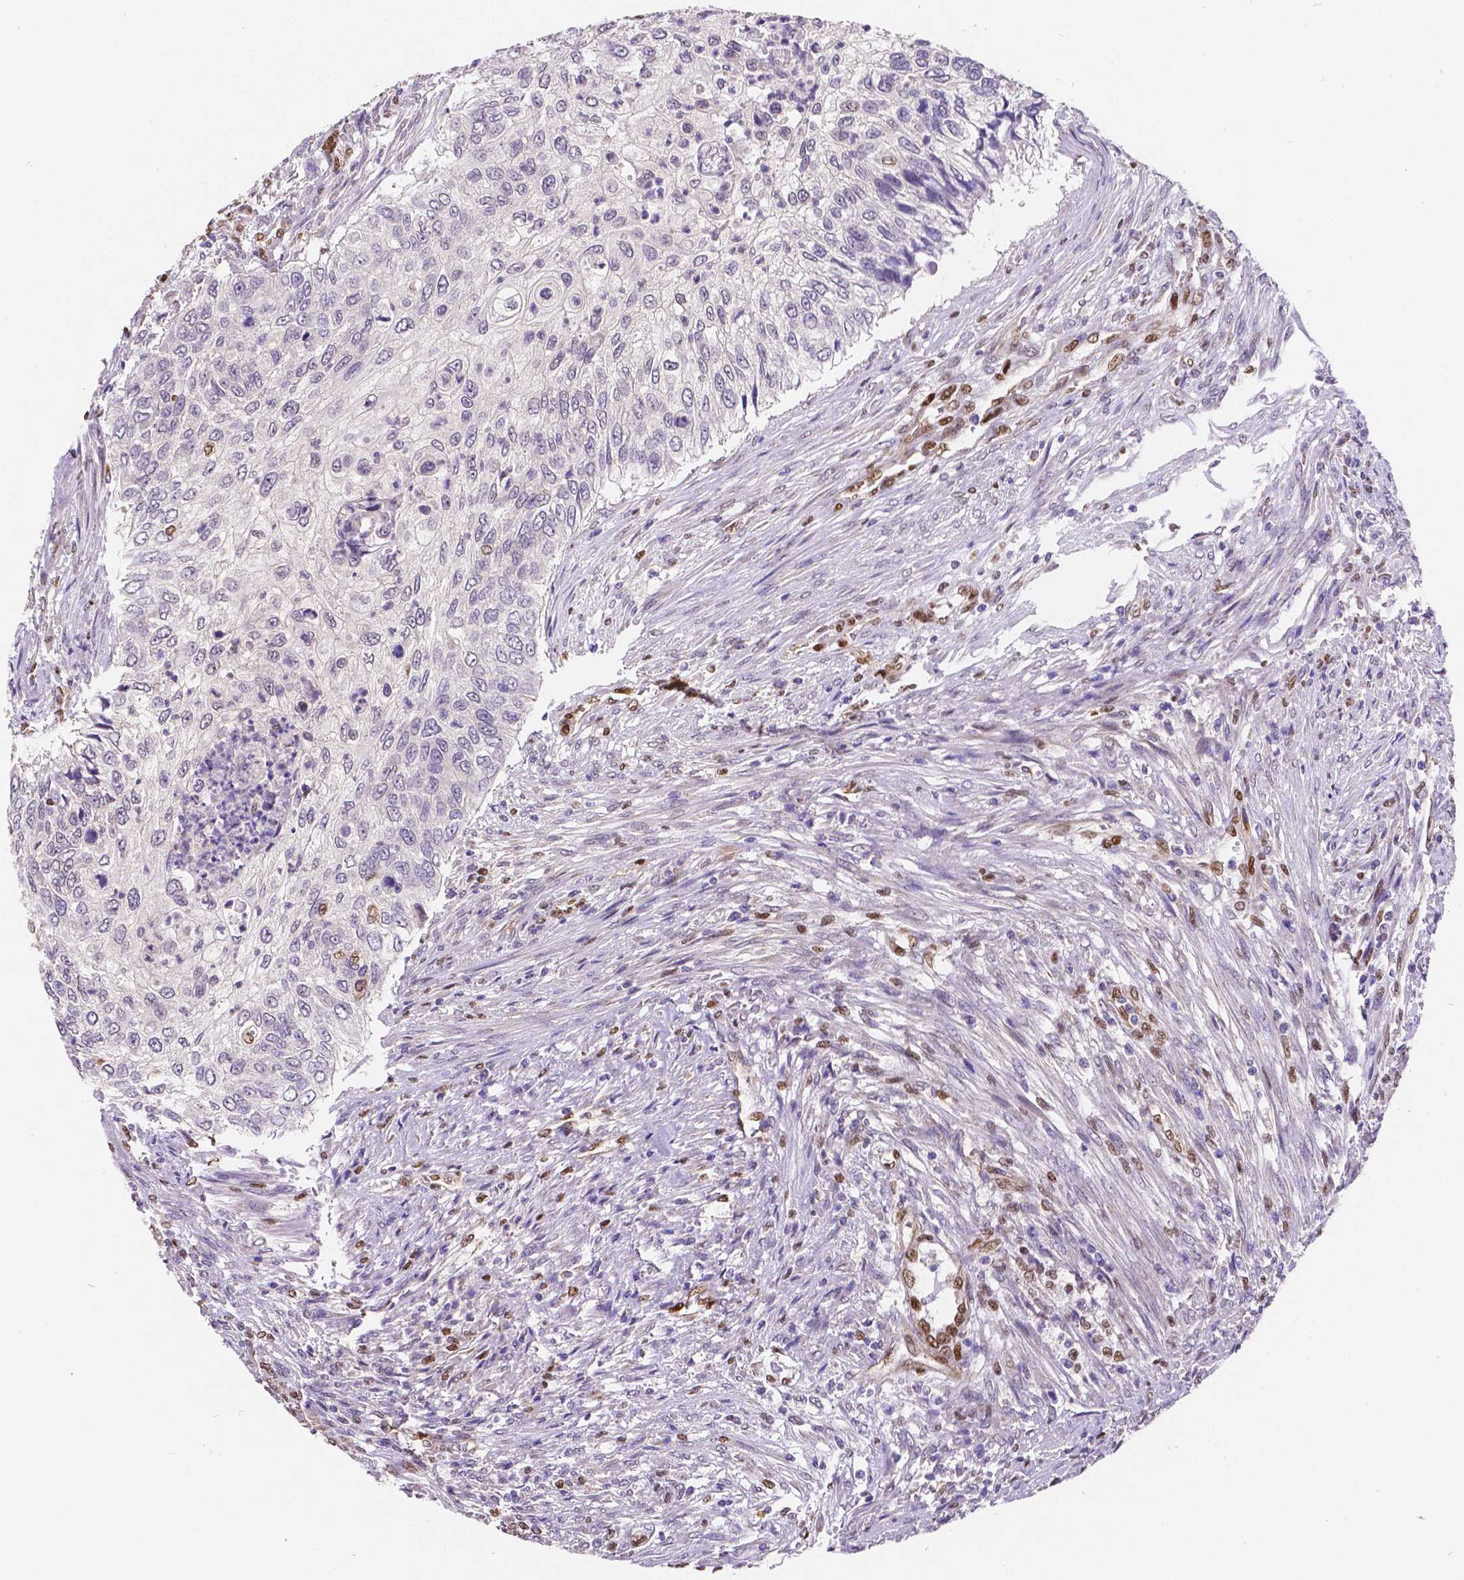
{"staining": {"intensity": "negative", "quantity": "none", "location": "none"}, "tissue": "urothelial cancer", "cell_type": "Tumor cells", "image_type": "cancer", "snomed": [{"axis": "morphology", "description": "Urothelial carcinoma, High grade"}, {"axis": "topography", "description": "Urinary bladder"}], "caption": "DAB (3,3'-diaminobenzidine) immunohistochemical staining of human urothelial cancer exhibits no significant expression in tumor cells.", "gene": "MEF2C", "patient": {"sex": "female", "age": 60}}